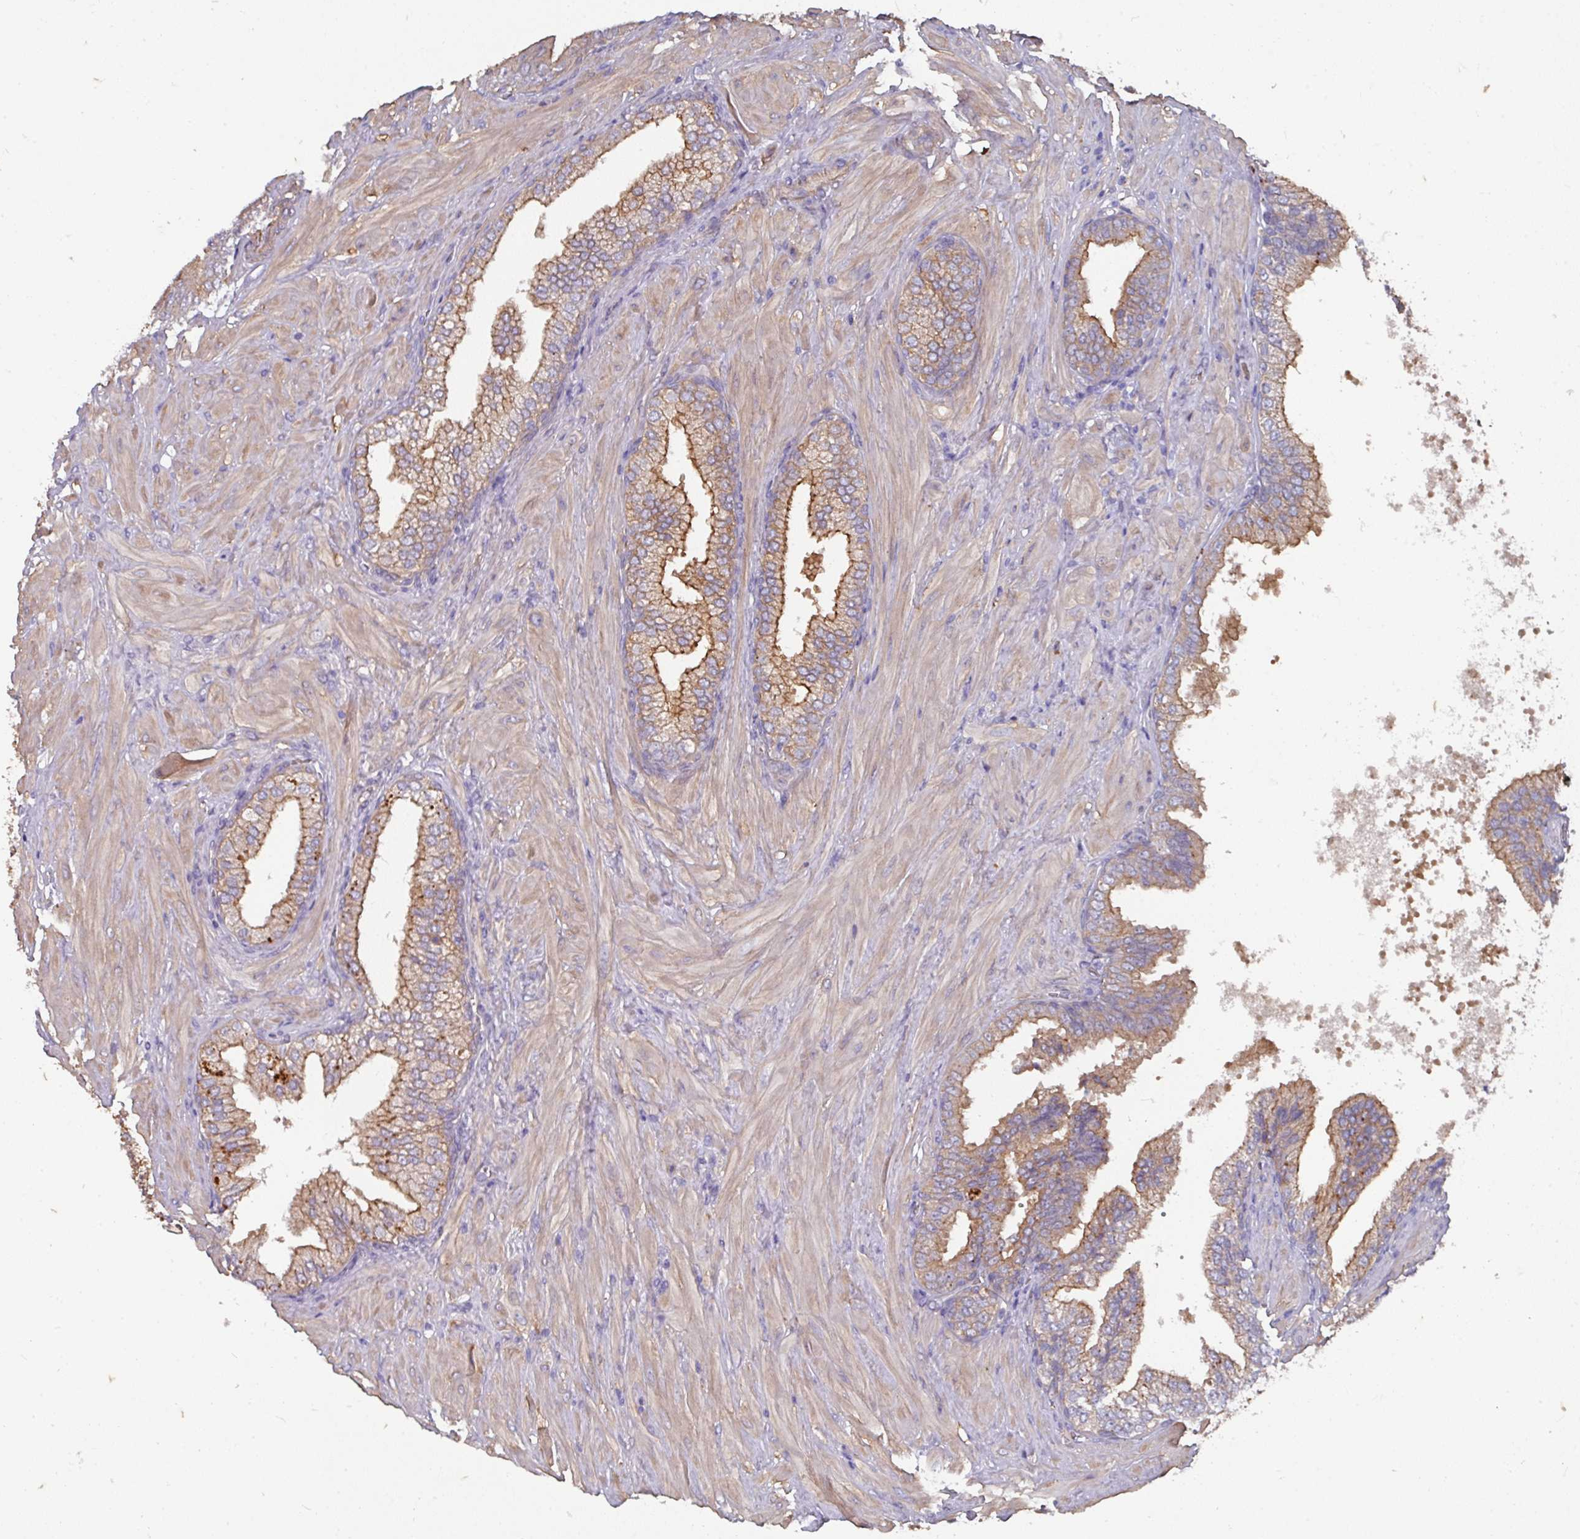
{"staining": {"intensity": "moderate", "quantity": "25%-75%", "location": "cytoplasmic/membranous"}, "tissue": "prostate cancer", "cell_type": "Tumor cells", "image_type": "cancer", "snomed": [{"axis": "morphology", "description": "Adenocarcinoma, High grade"}, {"axis": "topography", "description": "Prostate"}], "caption": "IHC image of neoplastic tissue: human adenocarcinoma (high-grade) (prostate) stained using IHC displays medium levels of moderate protein expression localized specifically in the cytoplasmic/membranous of tumor cells, appearing as a cytoplasmic/membranous brown color.", "gene": "PRR5", "patient": {"sex": "male", "age": 55}}